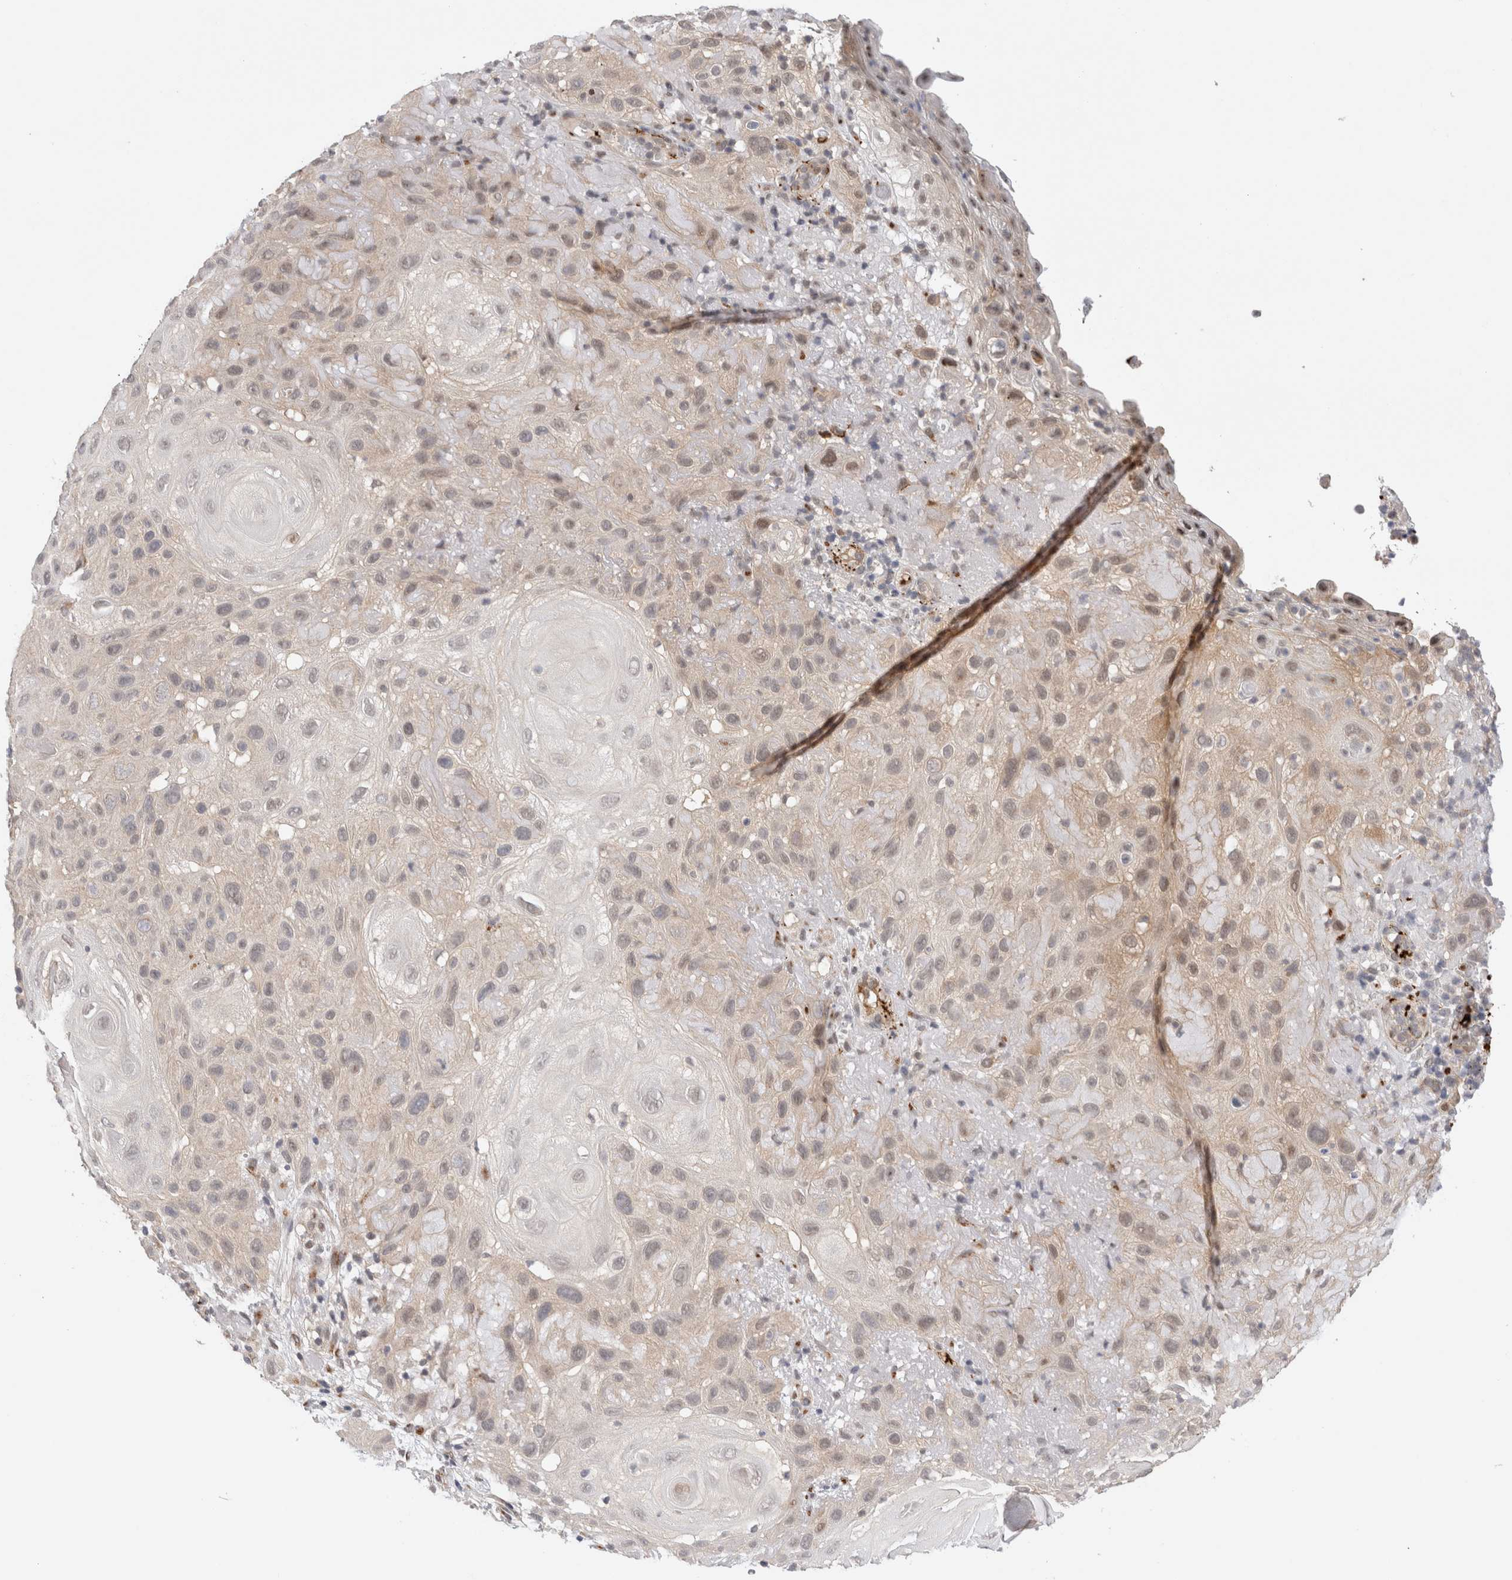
{"staining": {"intensity": "negative", "quantity": "none", "location": "none"}, "tissue": "skin cancer", "cell_type": "Tumor cells", "image_type": "cancer", "snomed": [{"axis": "morphology", "description": "Squamous cell carcinoma, NOS"}, {"axis": "topography", "description": "Skin"}], "caption": "The immunohistochemistry (IHC) photomicrograph has no significant expression in tumor cells of skin cancer (squamous cell carcinoma) tissue.", "gene": "VPS28", "patient": {"sex": "female", "age": 96}}